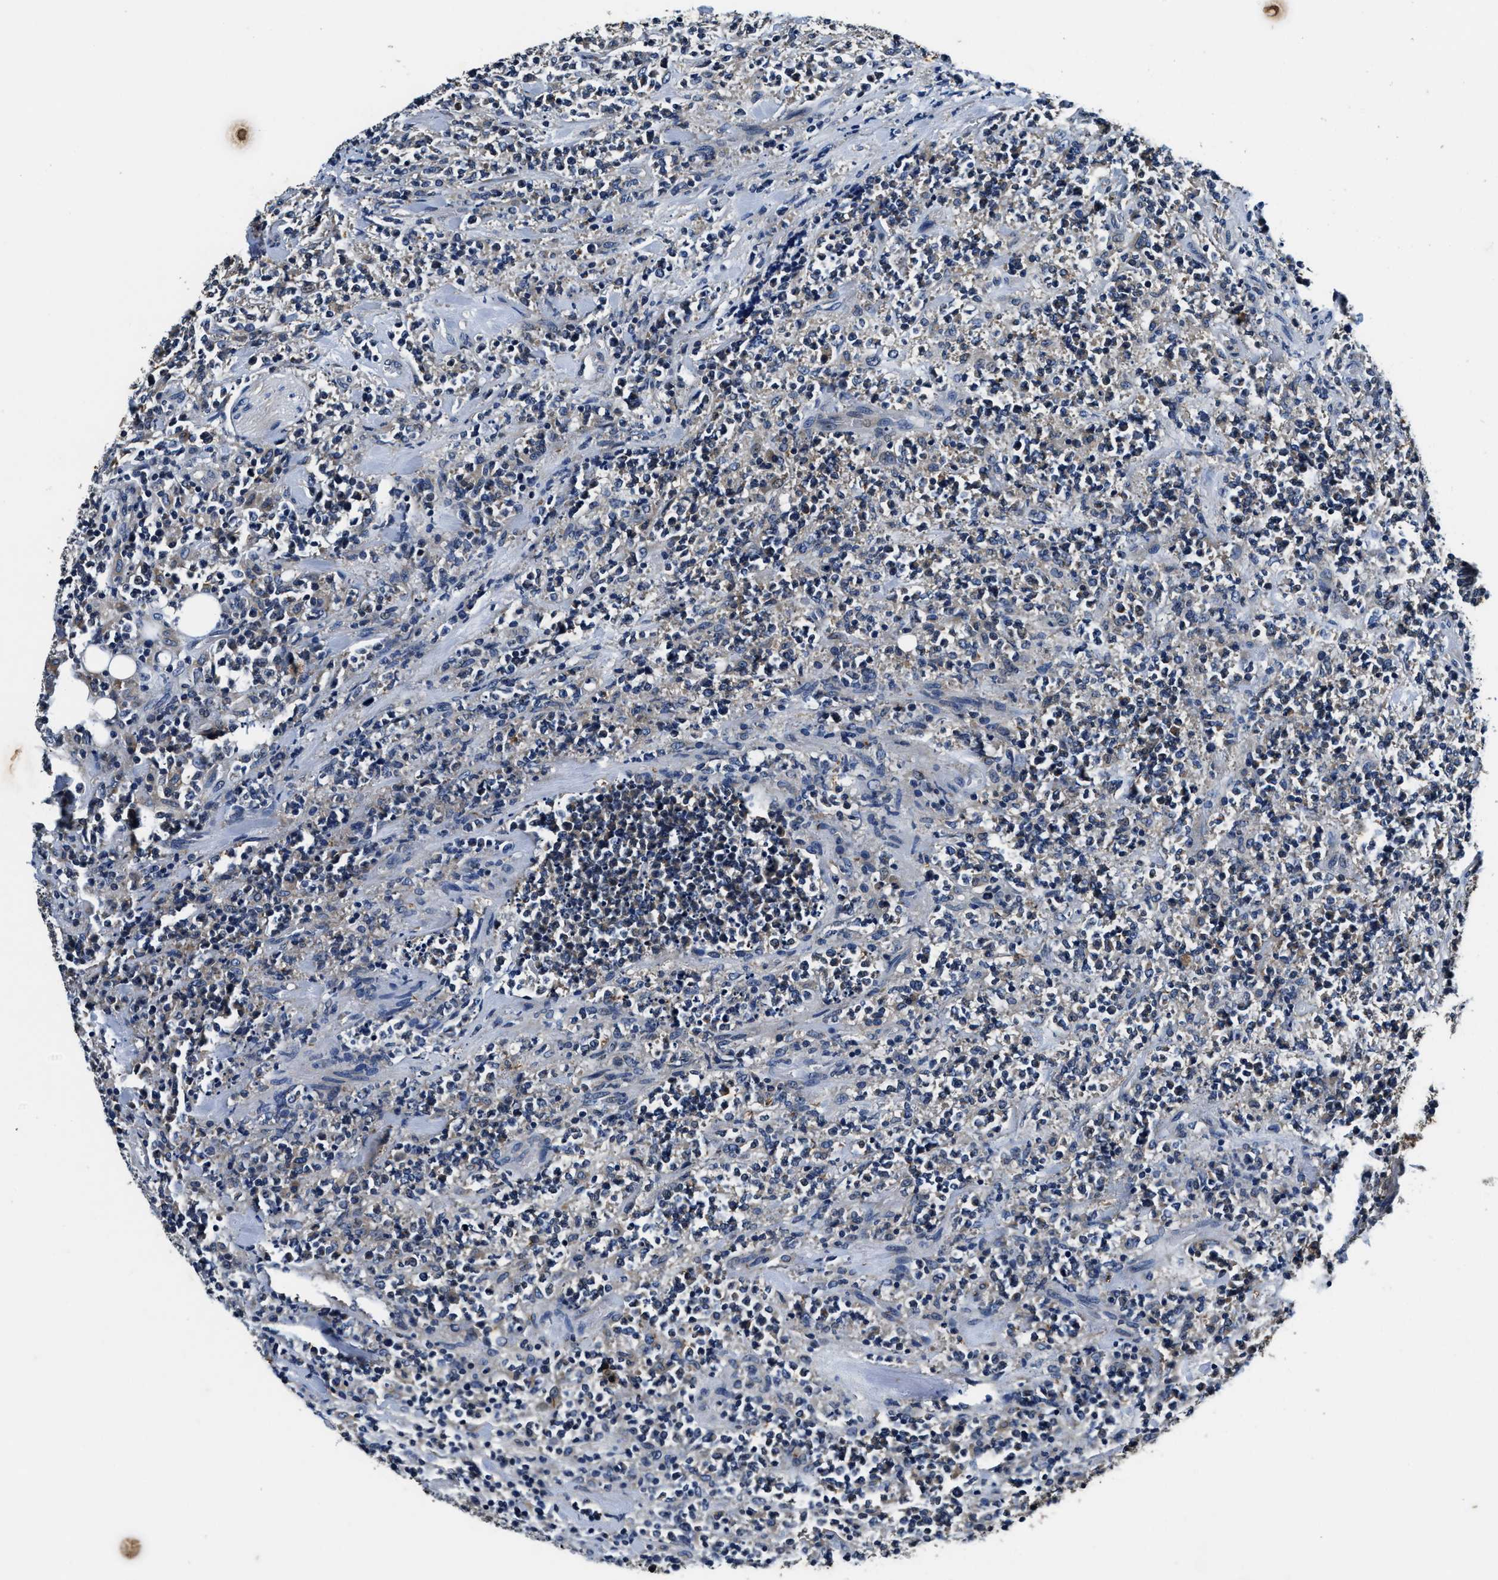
{"staining": {"intensity": "negative", "quantity": "none", "location": "none"}, "tissue": "lymphoma", "cell_type": "Tumor cells", "image_type": "cancer", "snomed": [{"axis": "morphology", "description": "Malignant lymphoma, non-Hodgkin's type, High grade"}, {"axis": "topography", "description": "Soft tissue"}], "caption": "An IHC image of malignant lymphoma, non-Hodgkin's type (high-grade) is shown. There is no staining in tumor cells of malignant lymphoma, non-Hodgkin's type (high-grade).", "gene": "PI4KB", "patient": {"sex": "male", "age": 18}}